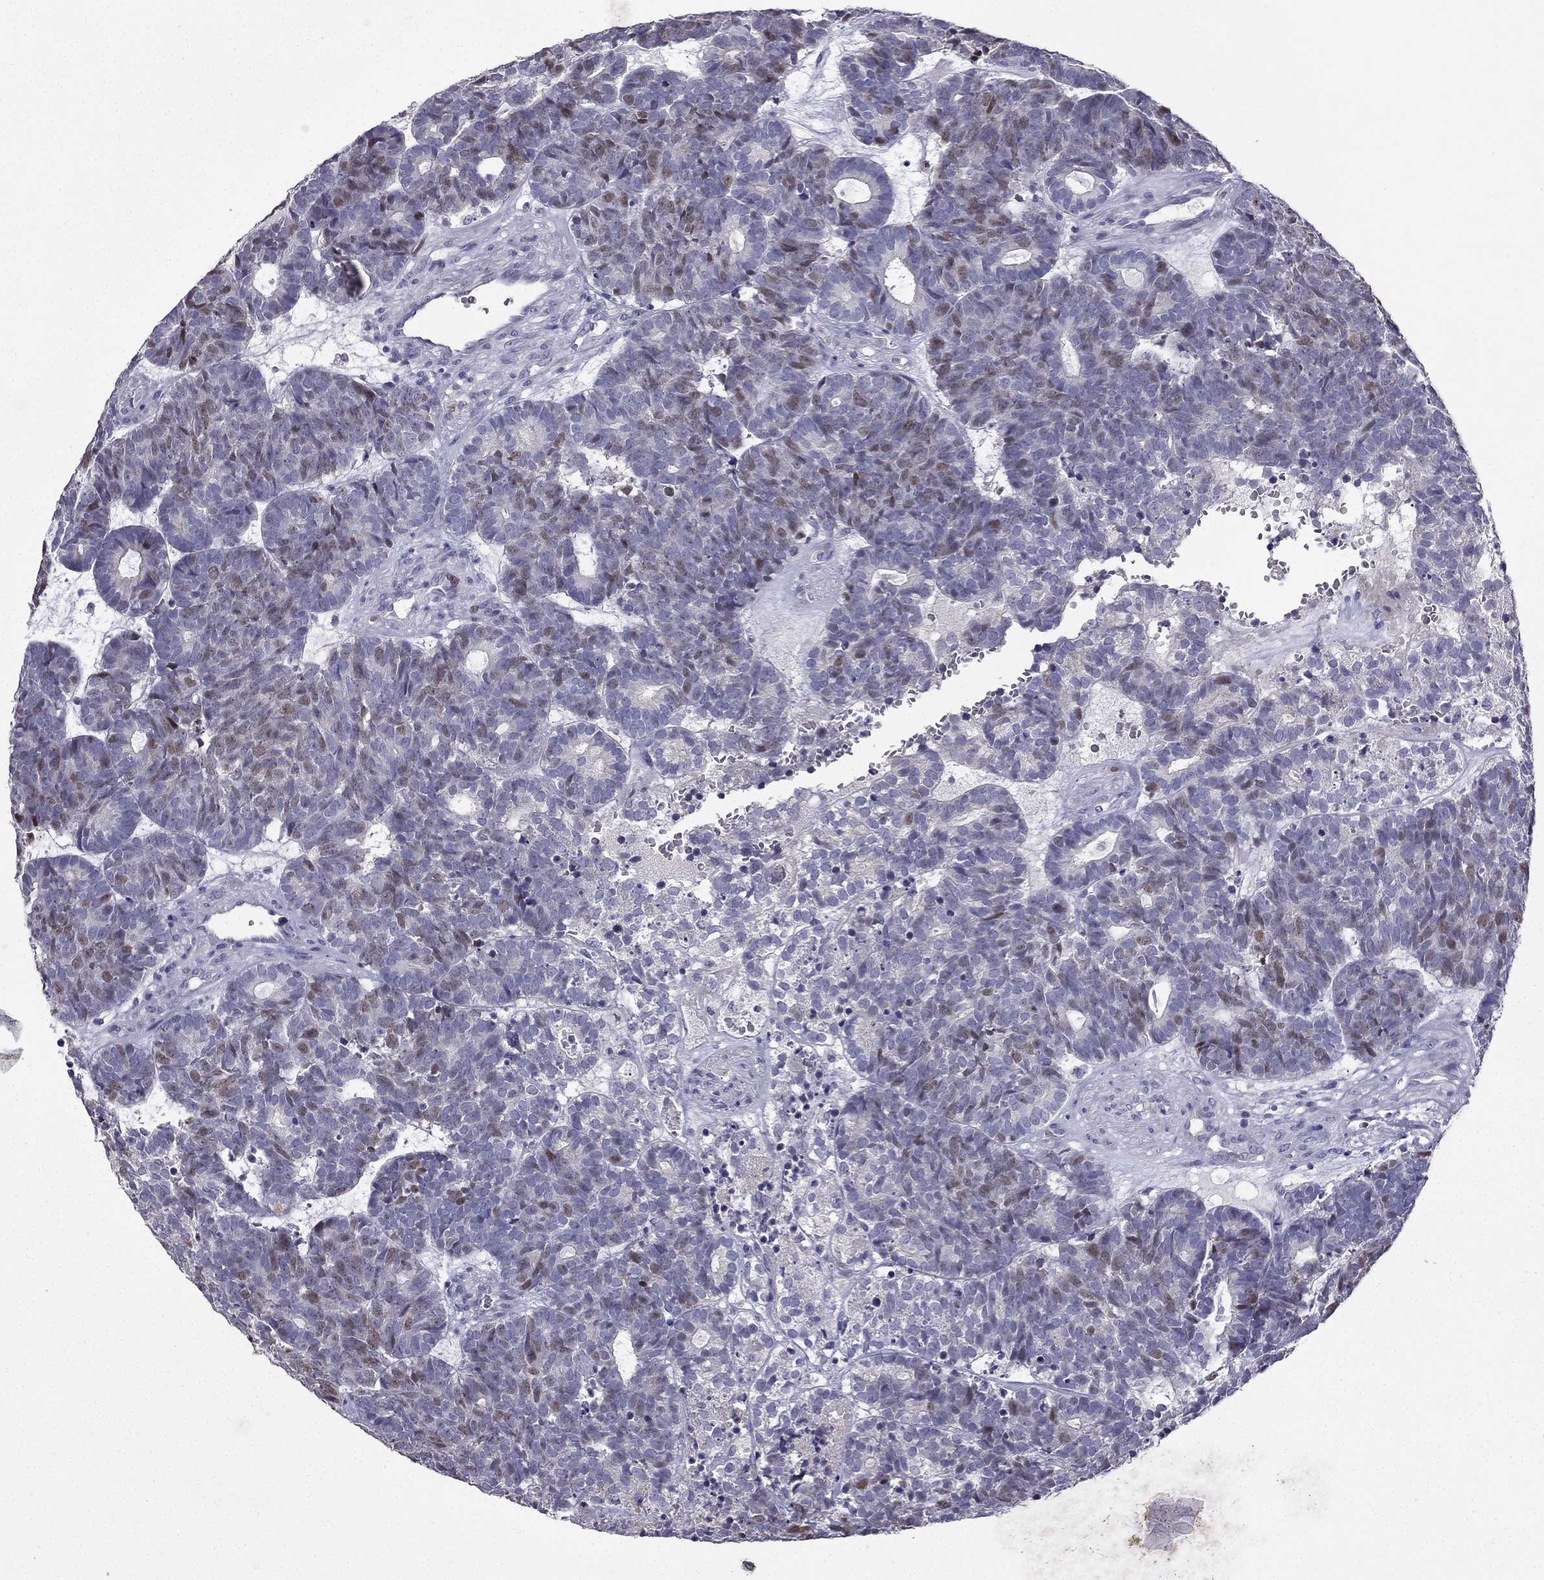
{"staining": {"intensity": "moderate", "quantity": "<25%", "location": "nuclear"}, "tissue": "head and neck cancer", "cell_type": "Tumor cells", "image_type": "cancer", "snomed": [{"axis": "morphology", "description": "Adenocarcinoma, NOS"}, {"axis": "topography", "description": "Head-Neck"}], "caption": "There is low levels of moderate nuclear positivity in tumor cells of head and neck adenocarcinoma, as demonstrated by immunohistochemical staining (brown color).", "gene": "UHRF1", "patient": {"sex": "female", "age": 81}}